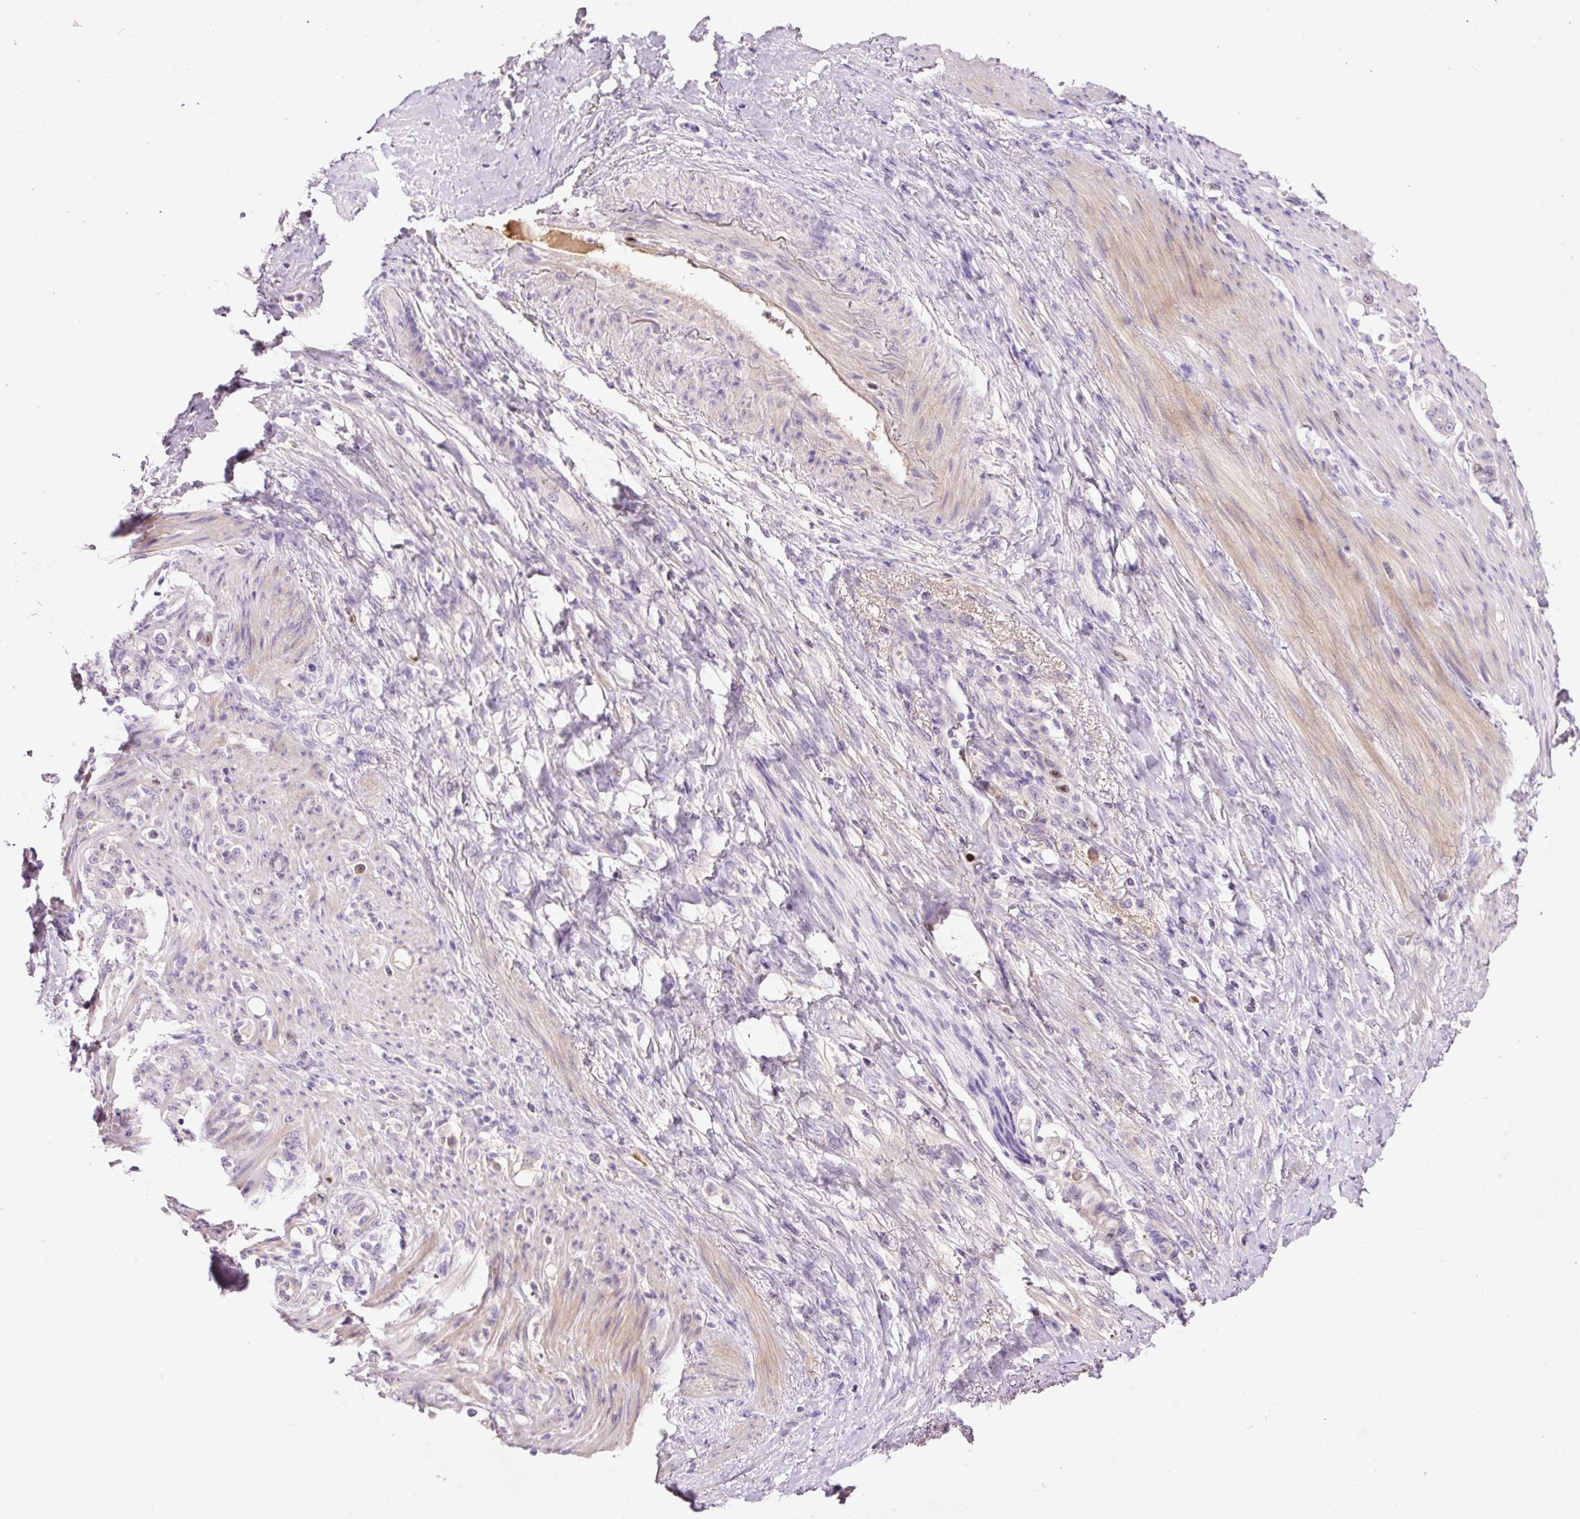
{"staining": {"intensity": "weak", "quantity": "<25%", "location": "nuclear"}, "tissue": "stomach cancer", "cell_type": "Tumor cells", "image_type": "cancer", "snomed": [{"axis": "morphology", "description": "Normal tissue, NOS"}, {"axis": "morphology", "description": "Adenocarcinoma, NOS"}, {"axis": "topography", "description": "Stomach"}], "caption": "Tumor cells are negative for protein expression in human stomach cancer. (DAB (3,3'-diaminobenzidine) IHC with hematoxylin counter stain).", "gene": "DPPA4", "patient": {"sex": "female", "age": 79}}